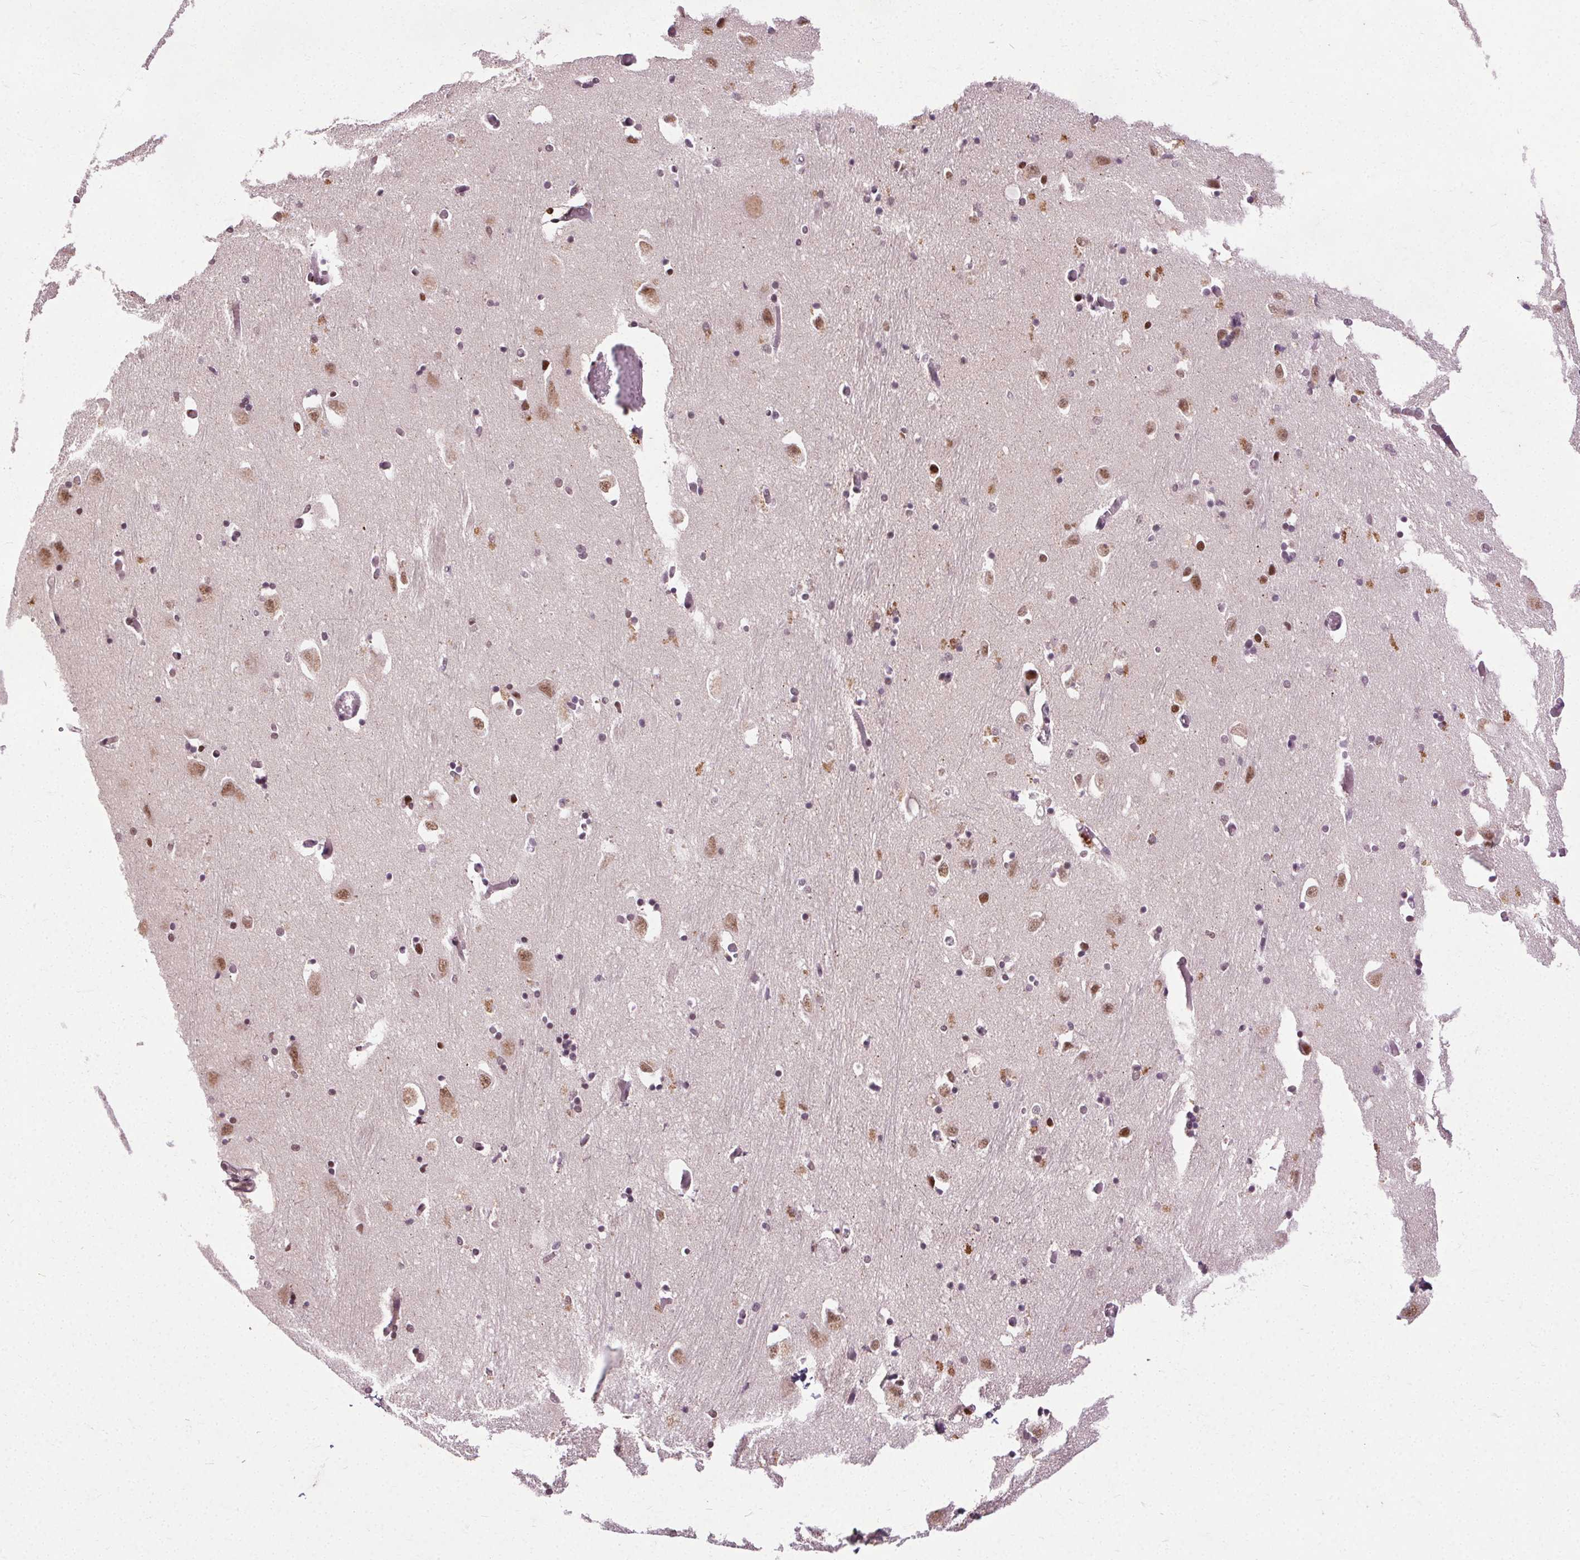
{"staining": {"intensity": "strong", "quantity": "25%-75%", "location": "nuclear"}, "tissue": "caudate", "cell_type": "Glial cells", "image_type": "normal", "snomed": [{"axis": "morphology", "description": "Normal tissue, NOS"}, {"axis": "topography", "description": "Lateral ventricle wall"}, {"axis": "topography", "description": "Hippocampus"}], "caption": "Protein analysis of normal caudate displays strong nuclear positivity in approximately 25%-75% of glial cells. (DAB (3,3'-diaminobenzidine) = brown stain, brightfield microscopy at high magnification).", "gene": "MED6", "patient": {"sex": "female", "age": 63}}